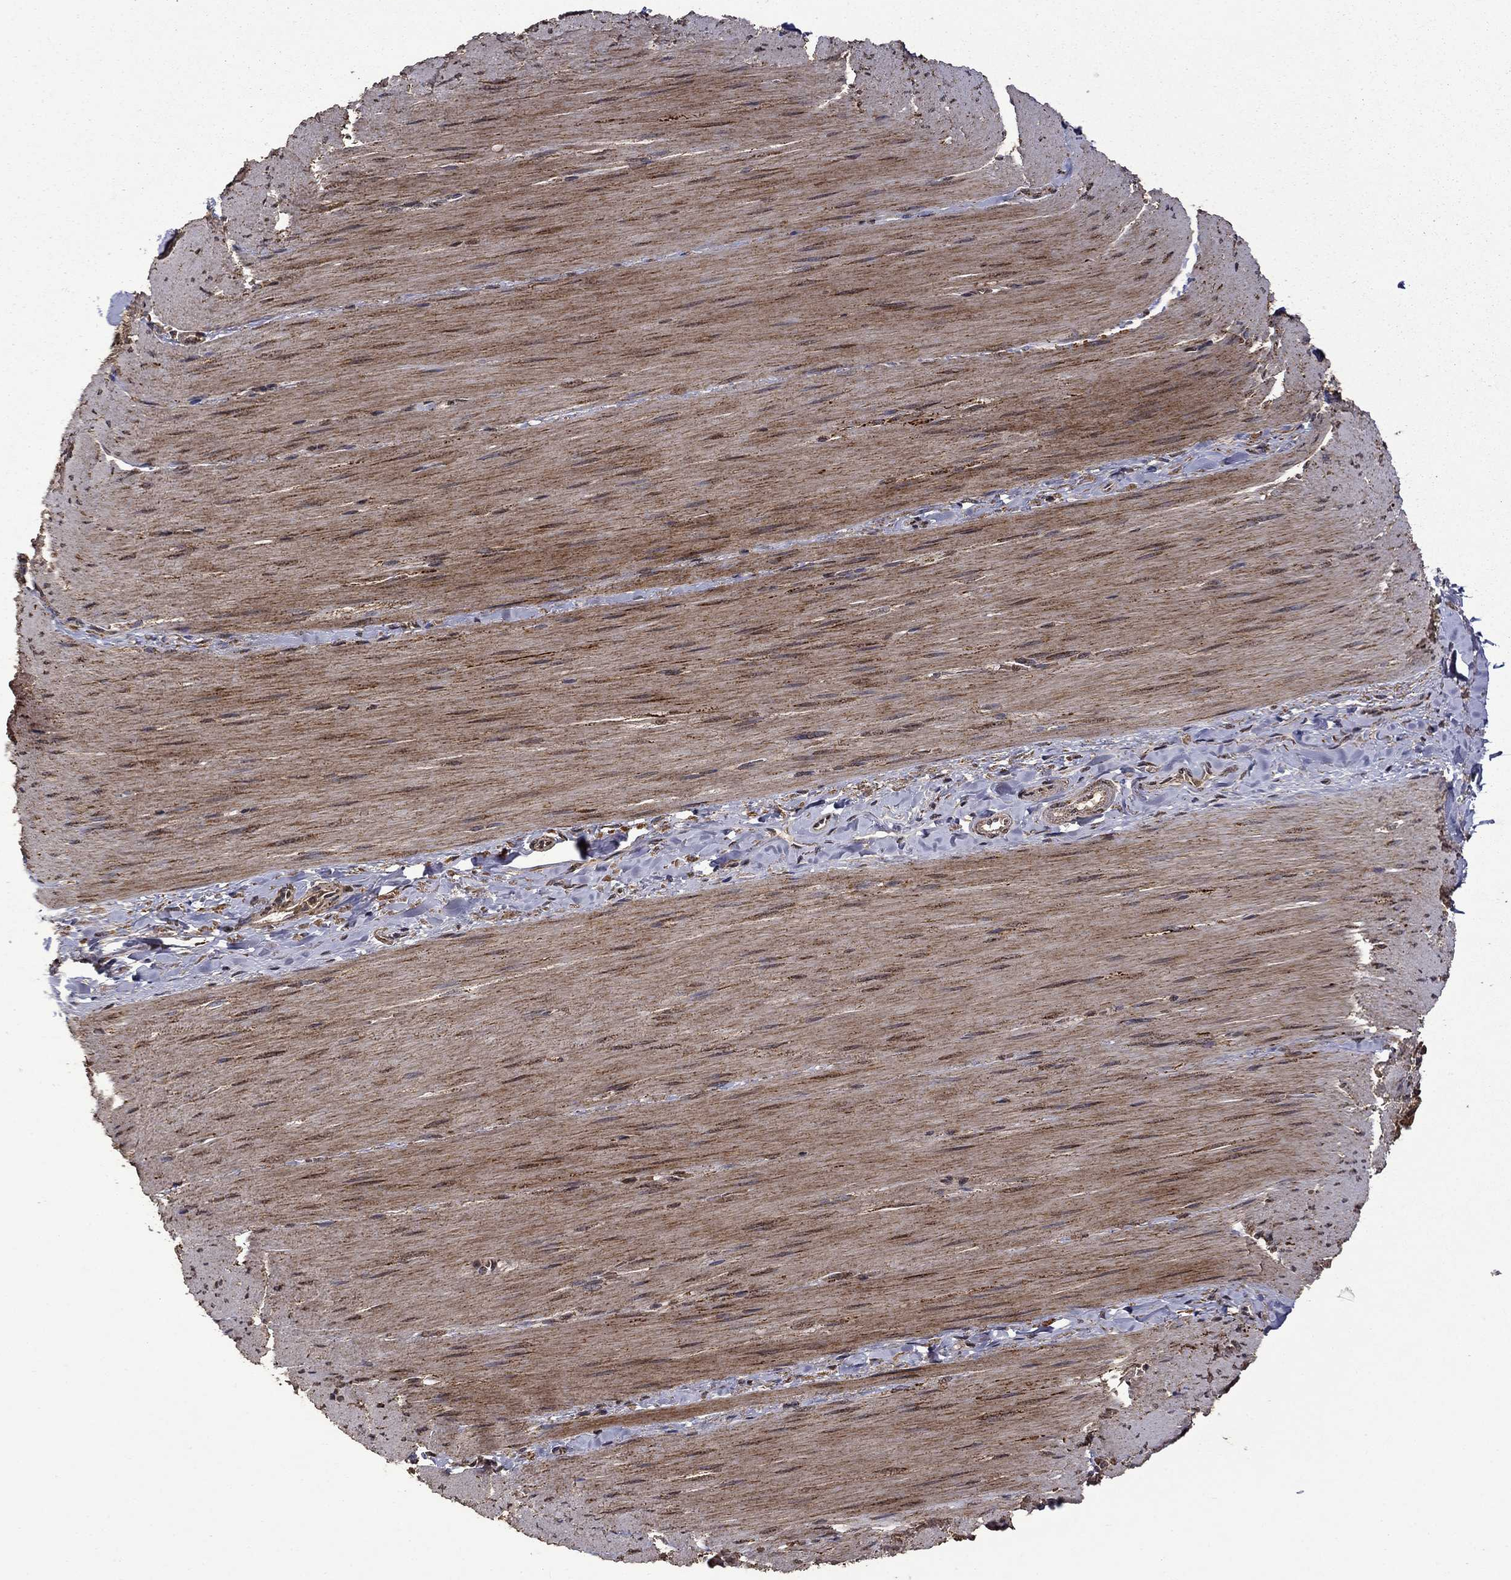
{"staining": {"intensity": "moderate", "quantity": ">75%", "location": "cytoplasmic/membranous"}, "tissue": "adipose tissue", "cell_type": "Adipocytes", "image_type": "normal", "snomed": [{"axis": "morphology", "description": "Normal tissue, NOS"}, {"axis": "topography", "description": "Smooth muscle"}, {"axis": "topography", "description": "Duodenum"}, {"axis": "topography", "description": "Peripheral nerve tissue"}], "caption": "A medium amount of moderate cytoplasmic/membranous positivity is identified in approximately >75% of adipocytes in normal adipose tissue. (brown staining indicates protein expression, while blue staining denotes nuclei).", "gene": "ITM2B", "patient": {"sex": "female", "age": 61}}